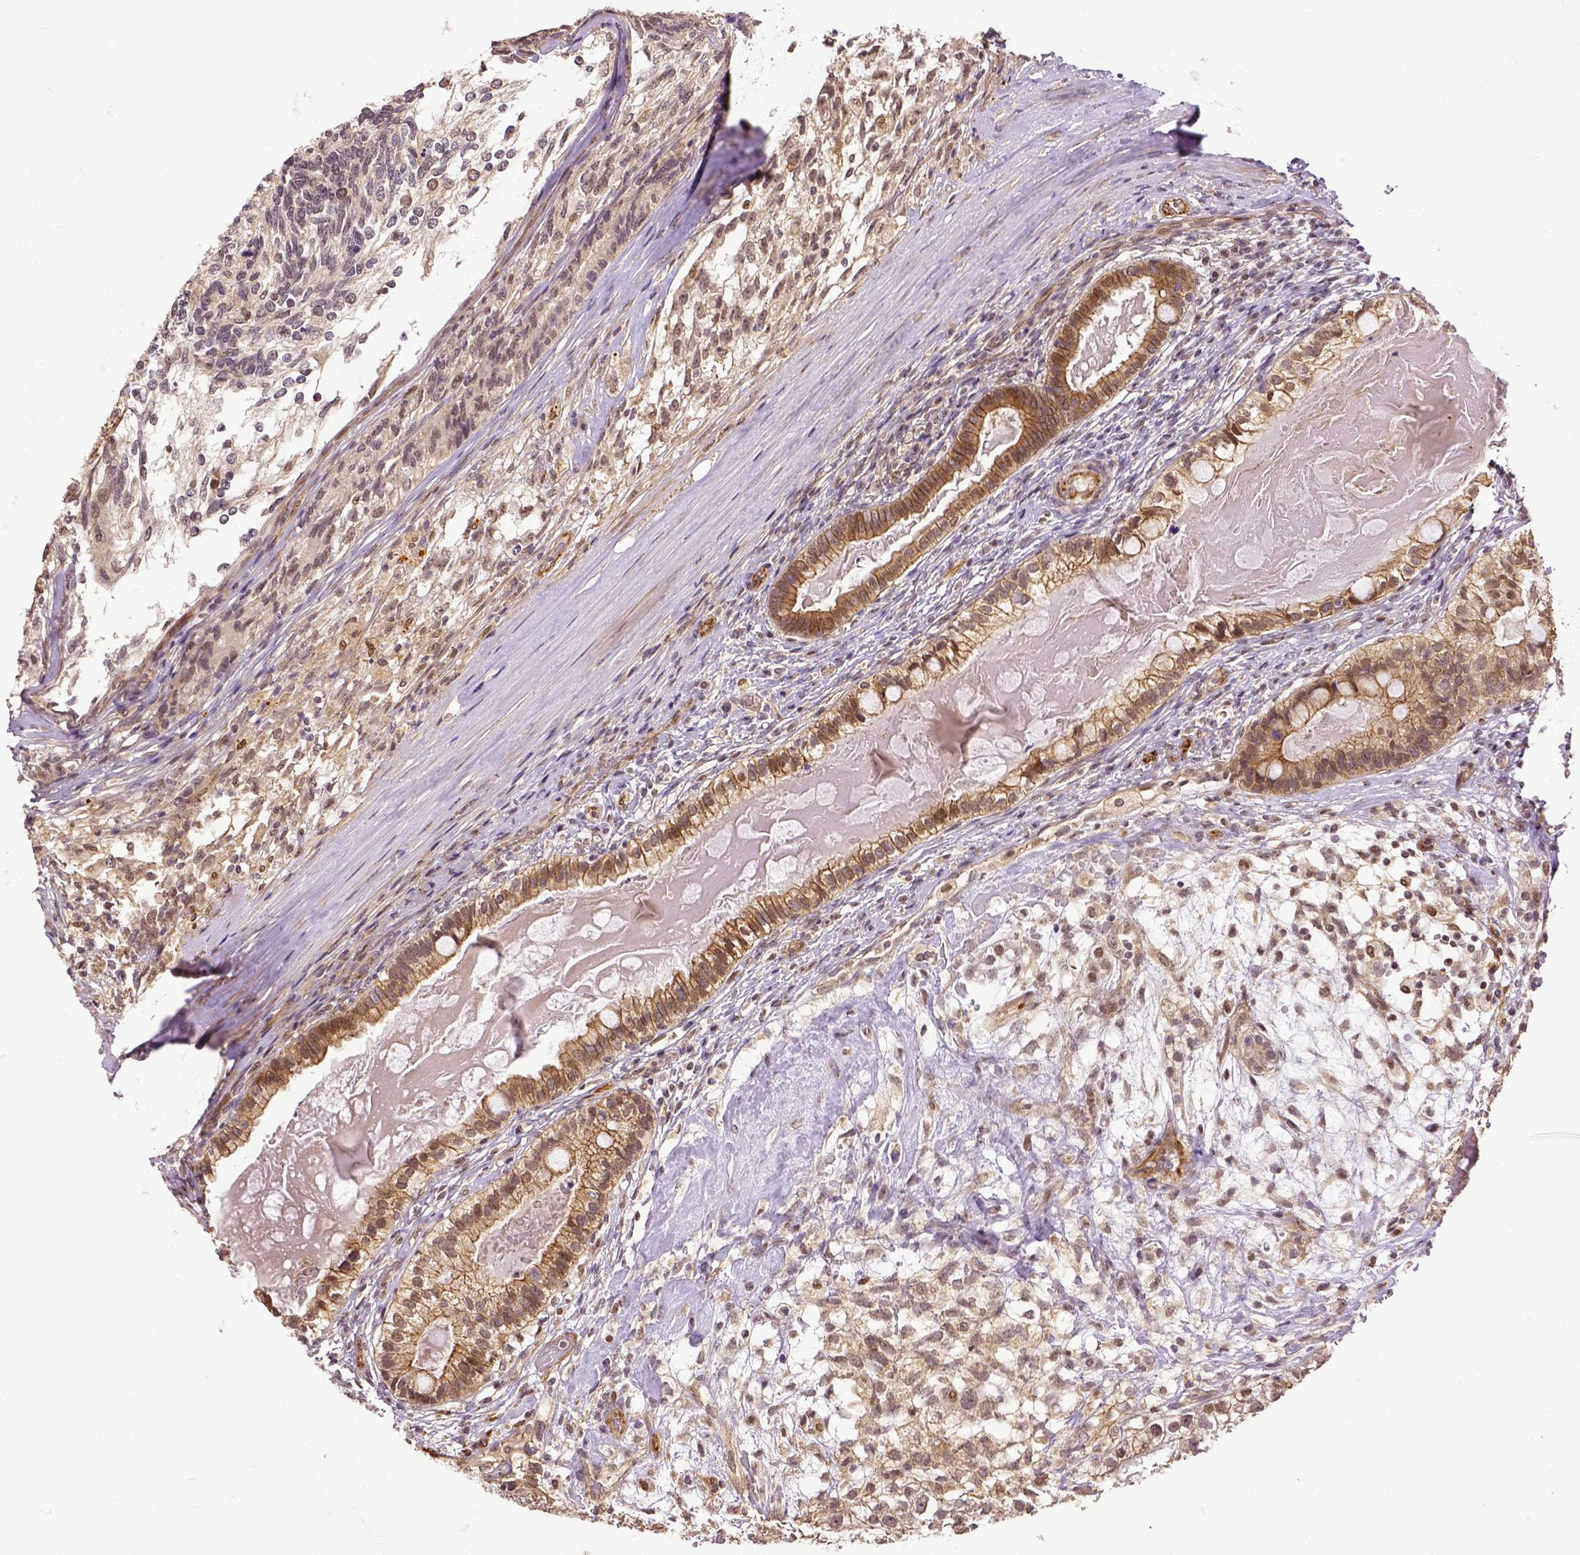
{"staining": {"intensity": "moderate", "quantity": ">75%", "location": "cytoplasmic/membranous"}, "tissue": "testis cancer", "cell_type": "Tumor cells", "image_type": "cancer", "snomed": [{"axis": "morphology", "description": "Seminoma, NOS"}, {"axis": "morphology", "description": "Carcinoma, Embryonal, NOS"}, {"axis": "topography", "description": "Testis"}], "caption": "IHC histopathology image of neoplastic tissue: human seminoma (testis) stained using immunohistochemistry shows medium levels of moderate protein expression localized specifically in the cytoplasmic/membranous of tumor cells, appearing as a cytoplasmic/membranous brown color.", "gene": "DICER1", "patient": {"sex": "male", "age": 41}}